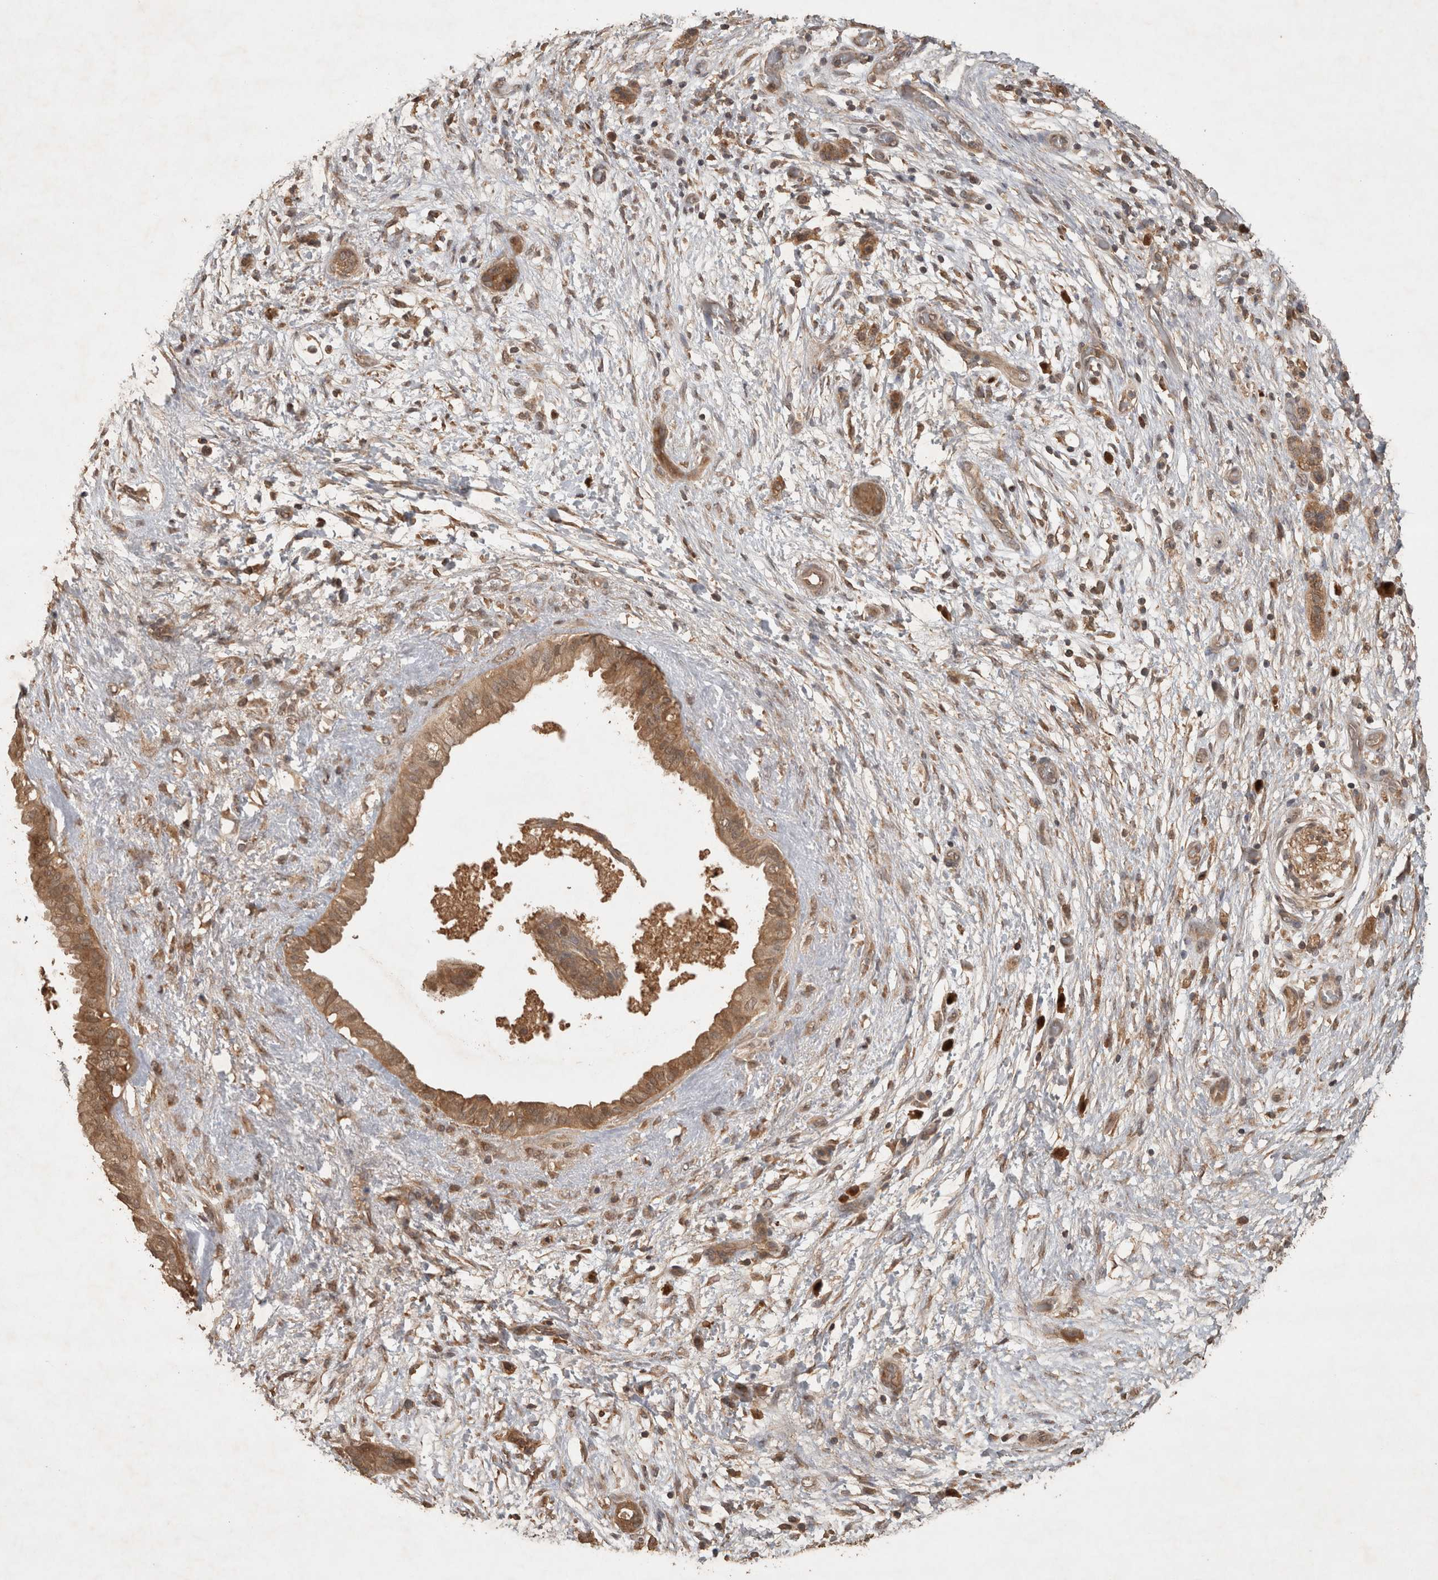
{"staining": {"intensity": "moderate", "quantity": ">75%", "location": "cytoplasmic/membranous"}, "tissue": "pancreatic cancer", "cell_type": "Tumor cells", "image_type": "cancer", "snomed": [{"axis": "morphology", "description": "Adenocarcinoma, NOS"}, {"axis": "topography", "description": "Pancreas"}], "caption": "IHC of pancreatic cancer (adenocarcinoma) displays medium levels of moderate cytoplasmic/membranous expression in approximately >75% of tumor cells.", "gene": "OTUD7B", "patient": {"sex": "female", "age": 78}}